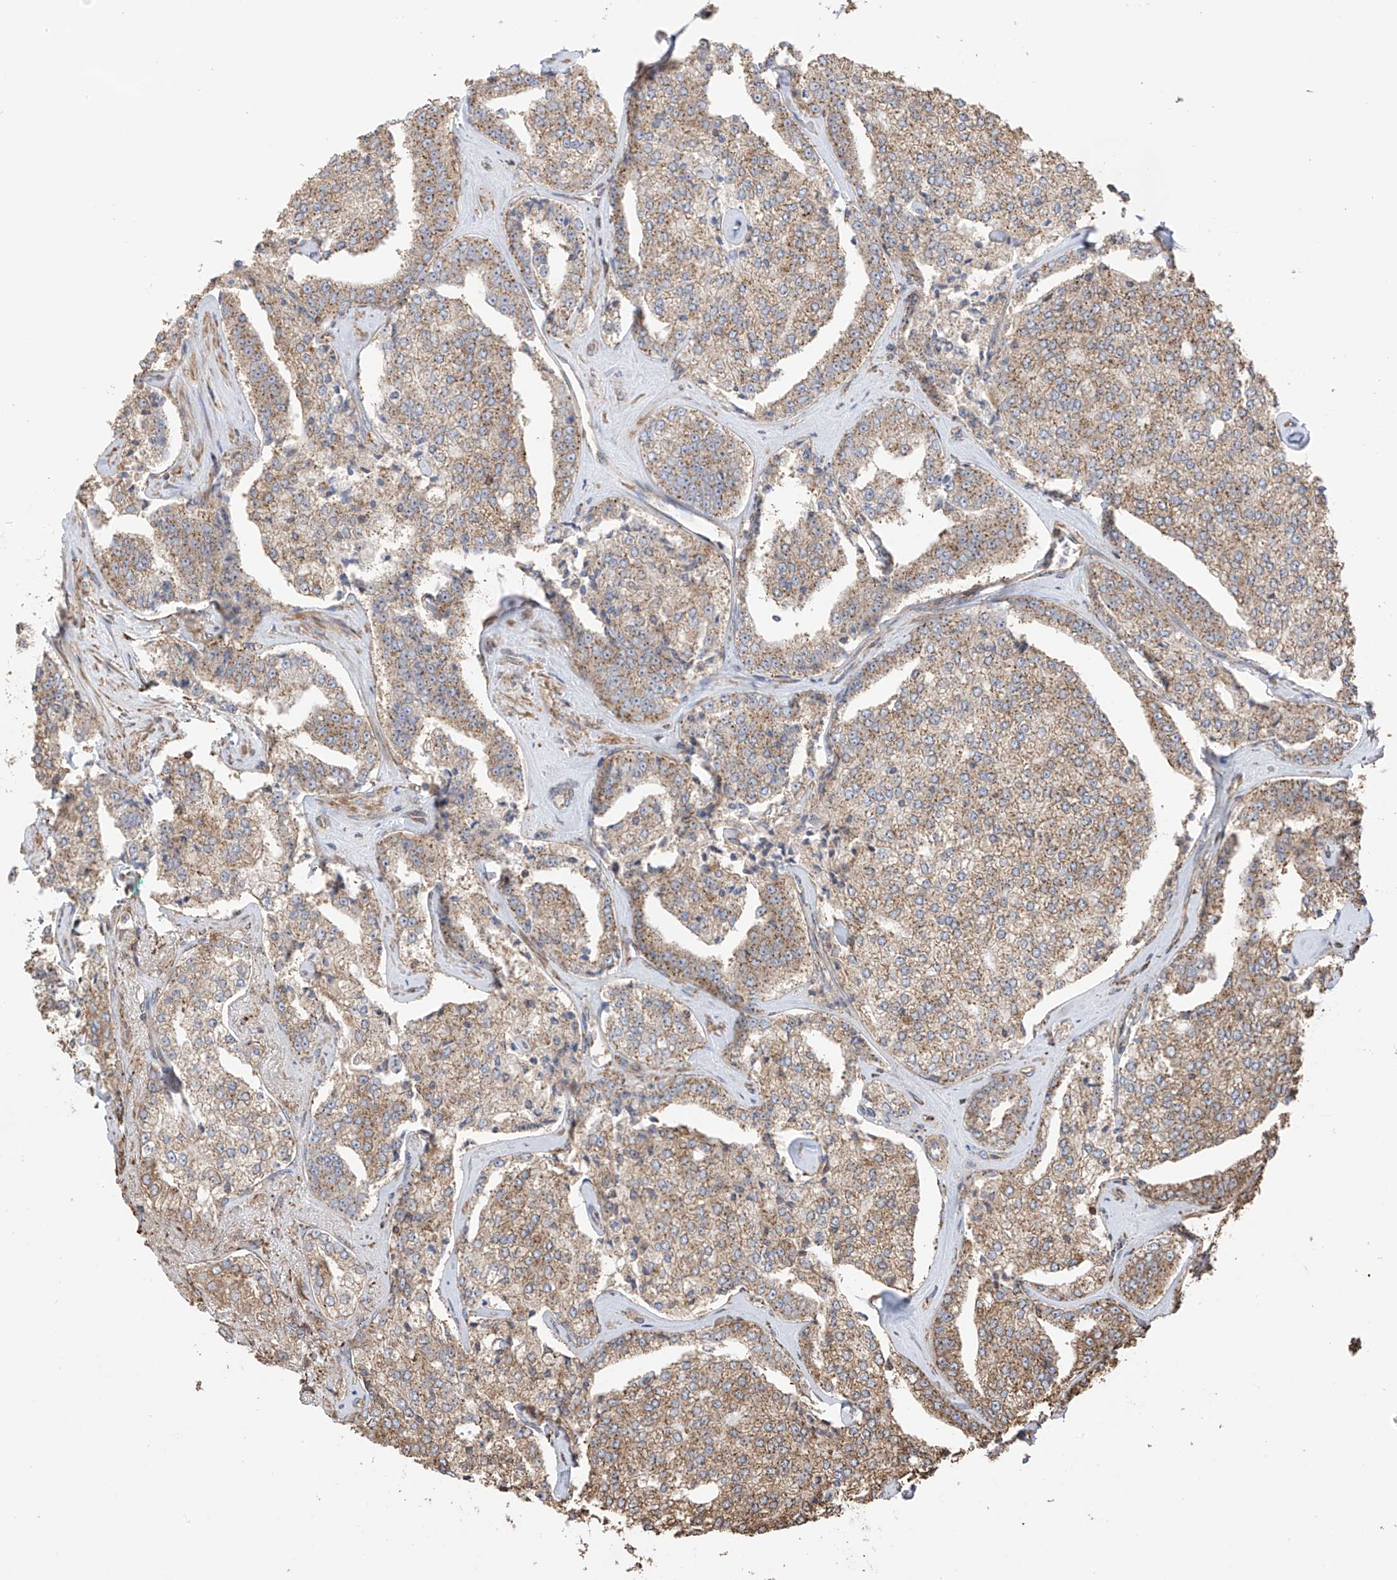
{"staining": {"intensity": "moderate", "quantity": ">75%", "location": "cytoplasmic/membranous"}, "tissue": "prostate cancer", "cell_type": "Tumor cells", "image_type": "cancer", "snomed": [{"axis": "morphology", "description": "Adenocarcinoma, High grade"}, {"axis": "topography", "description": "Prostate"}], "caption": "Prostate cancer (high-grade adenocarcinoma) stained with a protein marker demonstrates moderate staining in tumor cells.", "gene": "XKR3", "patient": {"sex": "male", "age": 71}}